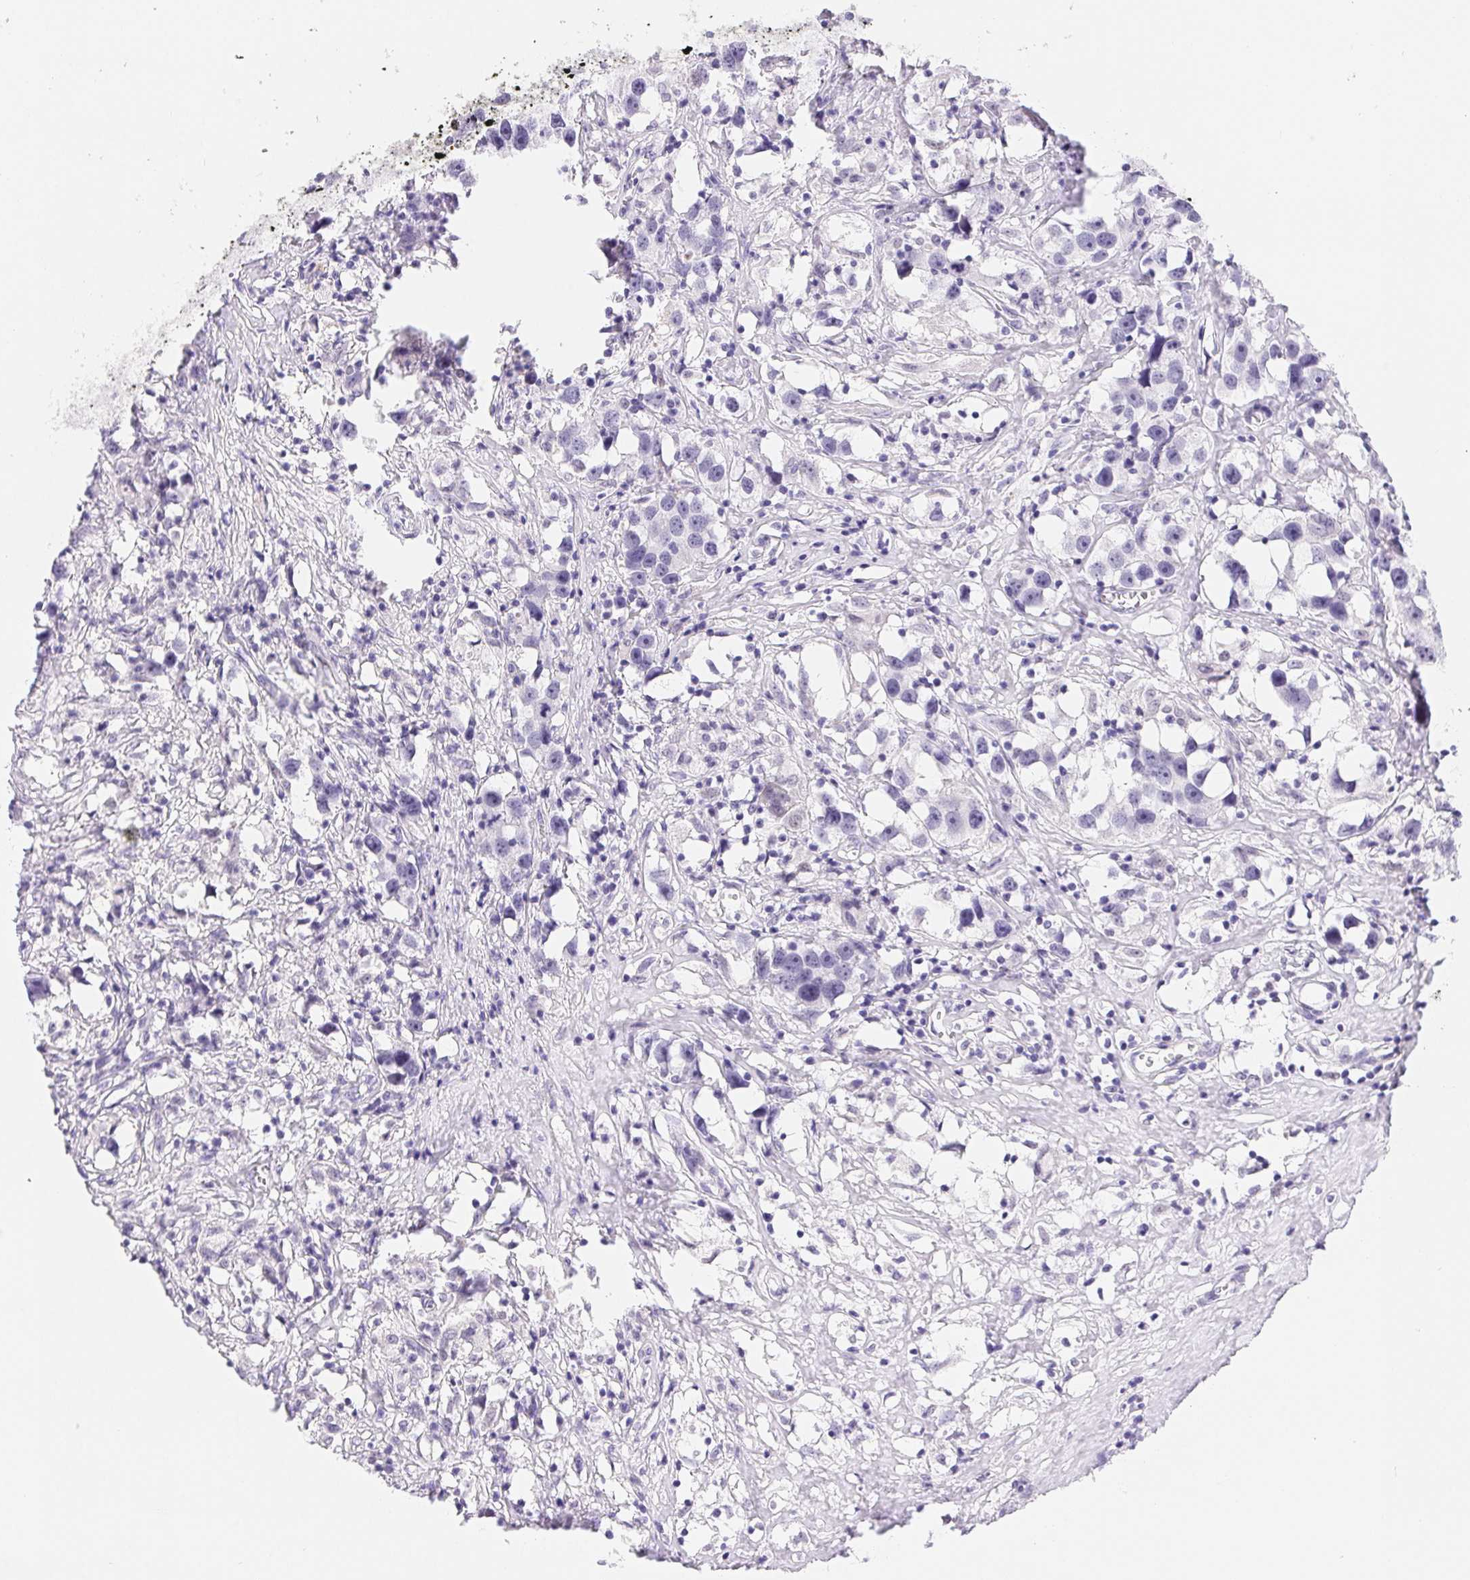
{"staining": {"intensity": "negative", "quantity": "none", "location": "none"}, "tissue": "testis cancer", "cell_type": "Tumor cells", "image_type": "cancer", "snomed": [{"axis": "morphology", "description": "Seminoma, NOS"}, {"axis": "topography", "description": "Testis"}], "caption": "Immunohistochemical staining of testis cancer shows no significant staining in tumor cells.", "gene": "ASGR2", "patient": {"sex": "male", "age": 49}}